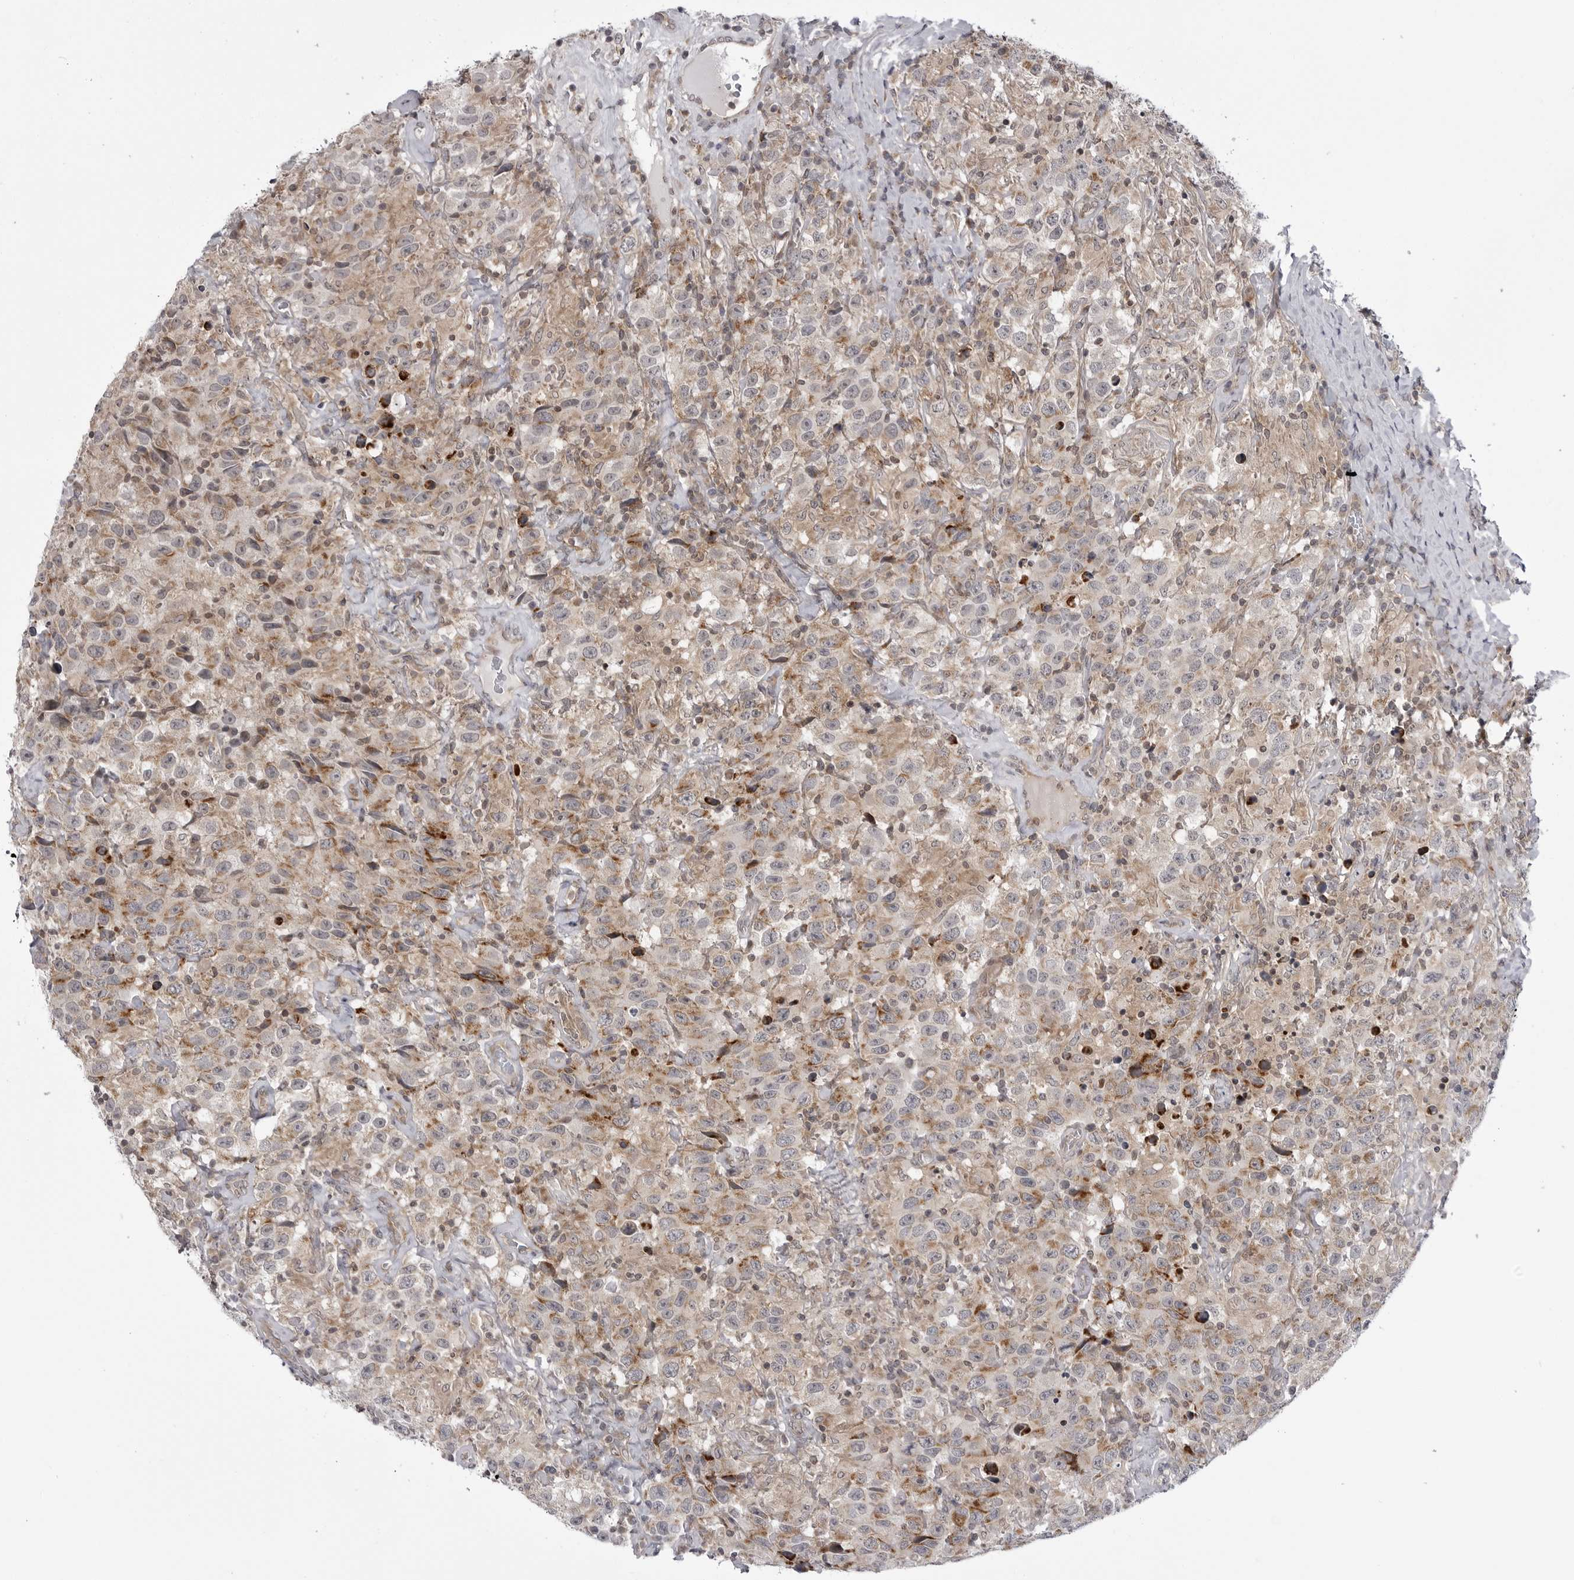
{"staining": {"intensity": "weak", "quantity": ">75%", "location": "cytoplasmic/membranous"}, "tissue": "testis cancer", "cell_type": "Tumor cells", "image_type": "cancer", "snomed": [{"axis": "morphology", "description": "Seminoma, NOS"}, {"axis": "topography", "description": "Testis"}], "caption": "A low amount of weak cytoplasmic/membranous positivity is present in approximately >75% of tumor cells in testis cancer tissue.", "gene": "CCDC18", "patient": {"sex": "male", "age": 41}}